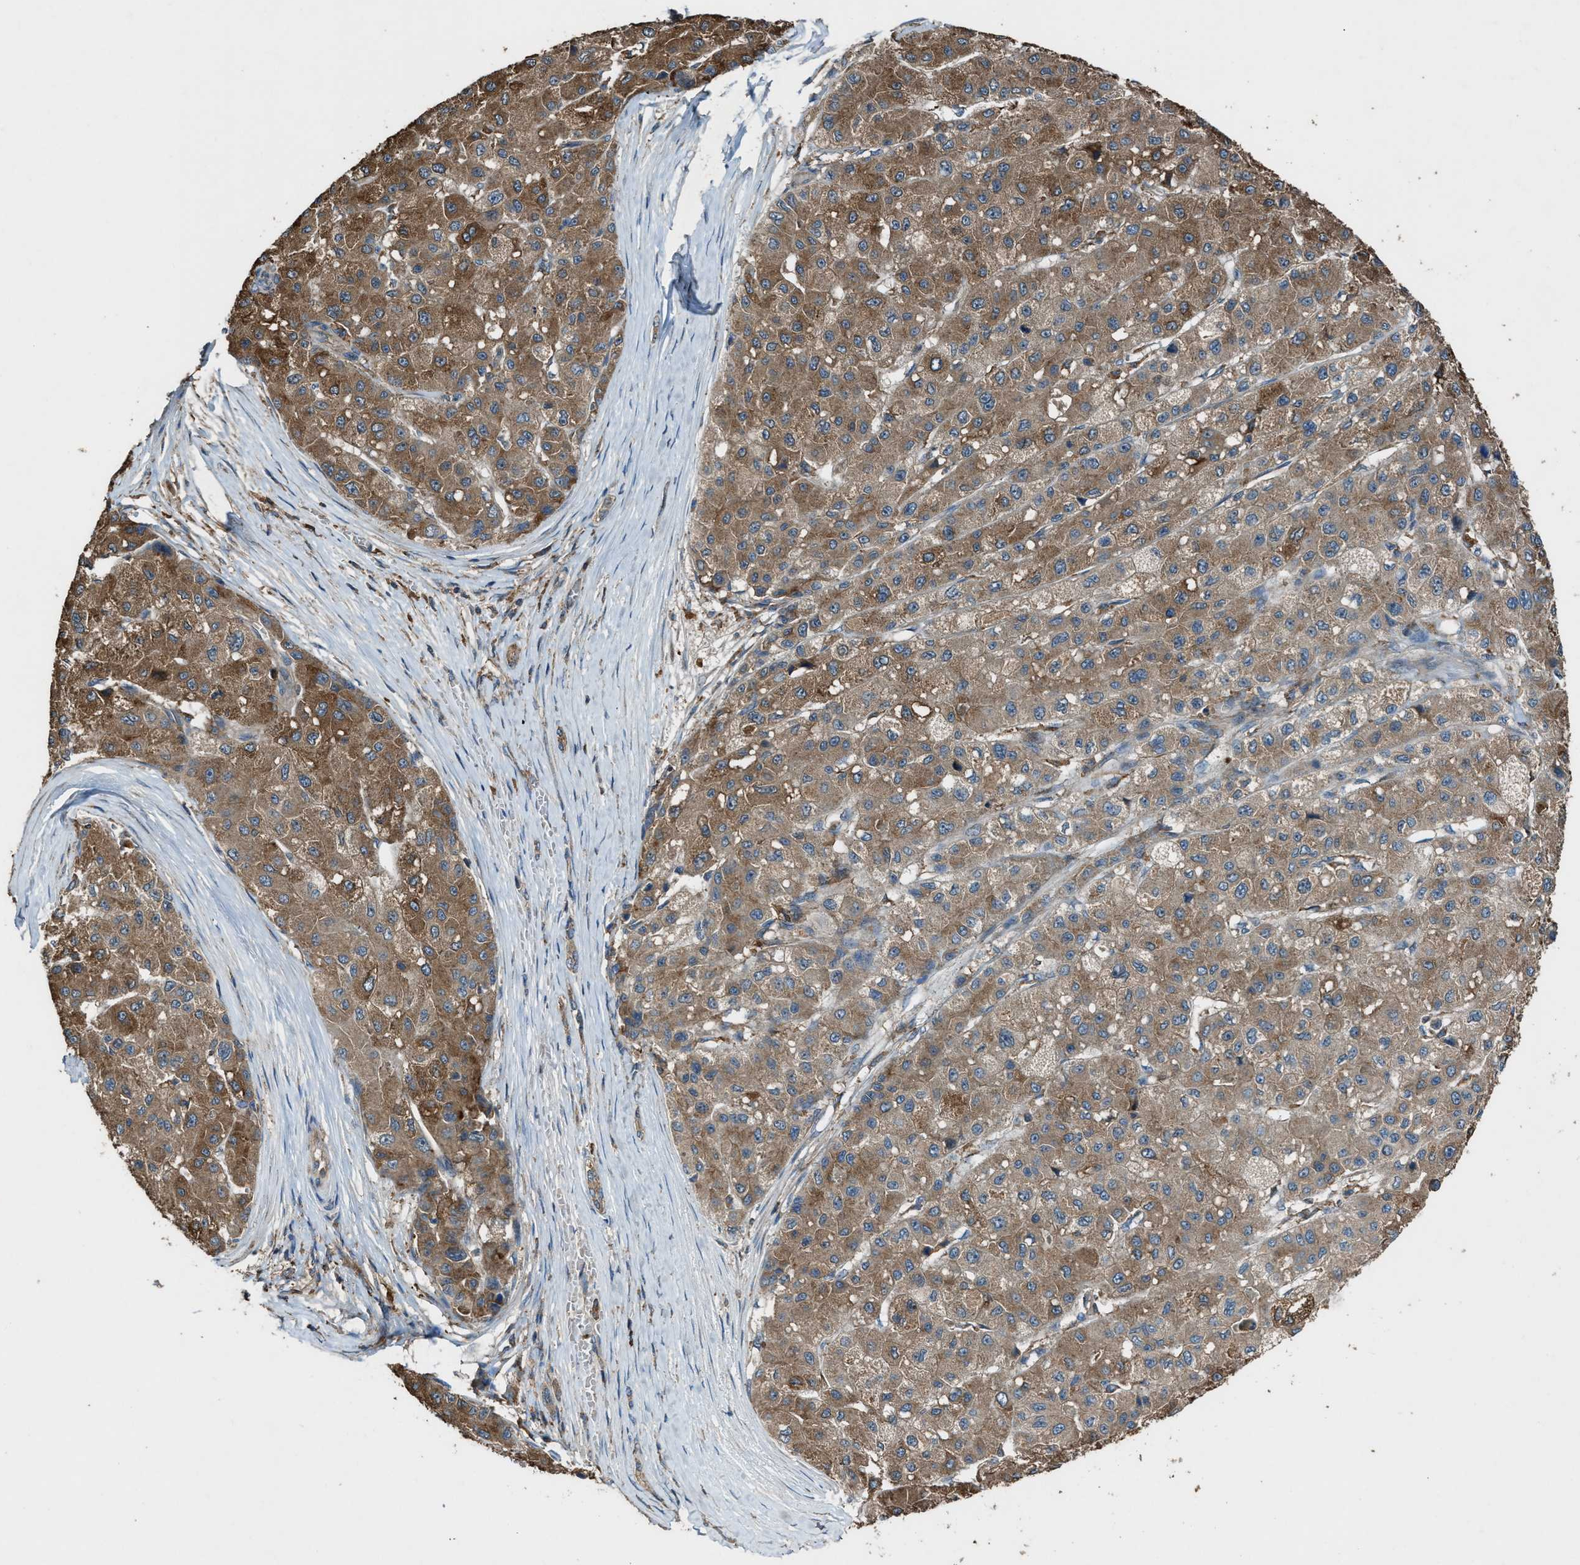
{"staining": {"intensity": "moderate", "quantity": ">75%", "location": "cytoplasmic/membranous"}, "tissue": "liver cancer", "cell_type": "Tumor cells", "image_type": "cancer", "snomed": [{"axis": "morphology", "description": "Carcinoma, Hepatocellular, NOS"}, {"axis": "topography", "description": "Liver"}], "caption": "Immunohistochemical staining of human hepatocellular carcinoma (liver) reveals medium levels of moderate cytoplasmic/membranous staining in approximately >75% of tumor cells. Ihc stains the protein in brown and the nuclei are stained blue.", "gene": "MAP3K8", "patient": {"sex": "male", "age": 80}}